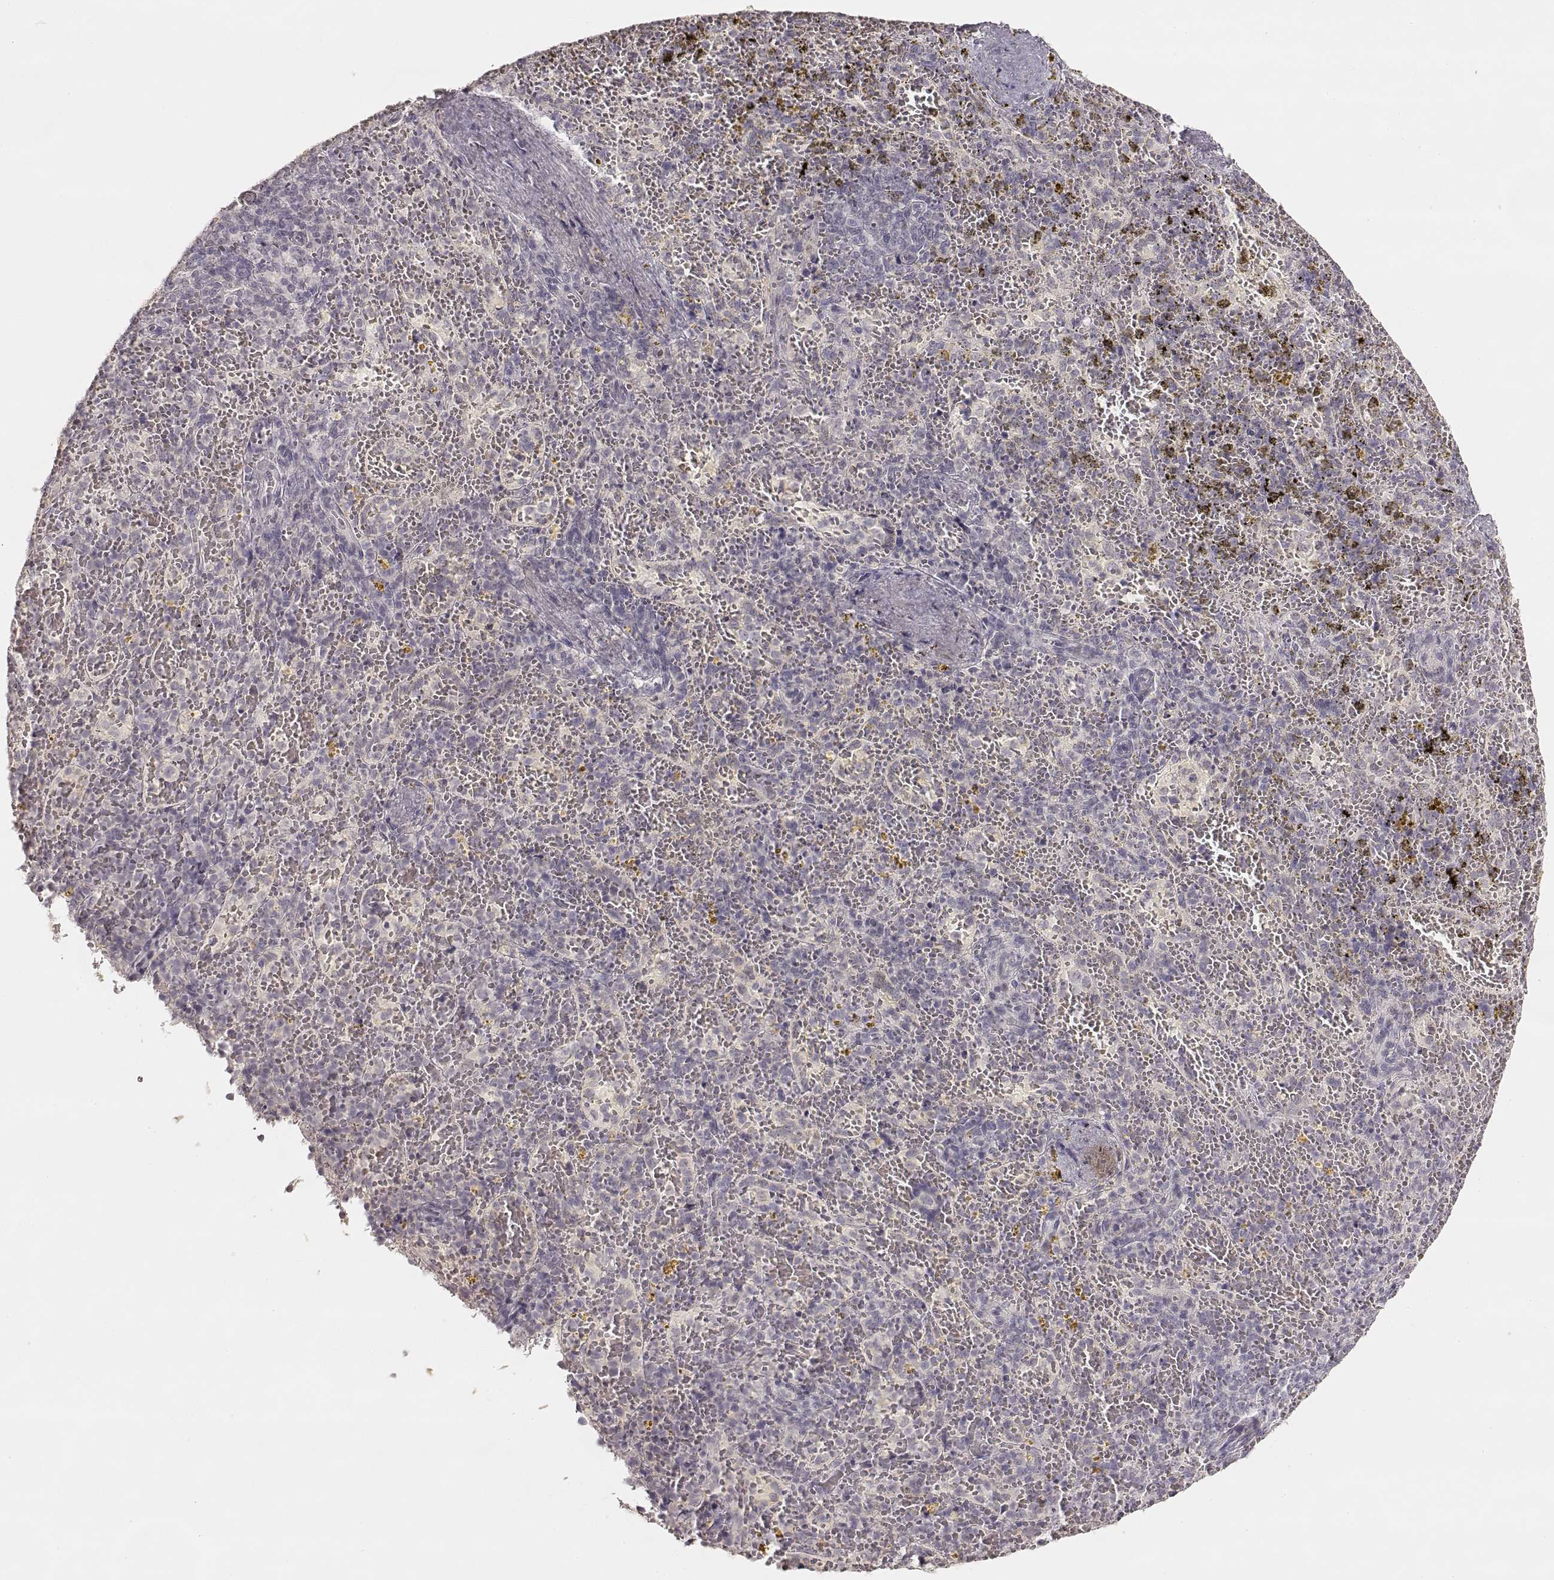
{"staining": {"intensity": "negative", "quantity": "none", "location": "none"}, "tissue": "spleen", "cell_type": "Cells in red pulp", "image_type": "normal", "snomed": [{"axis": "morphology", "description": "Normal tissue, NOS"}, {"axis": "topography", "description": "Spleen"}], "caption": "Protein analysis of unremarkable spleen demonstrates no significant staining in cells in red pulp.", "gene": "LAMC2", "patient": {"sex": "female", "age": 50}}